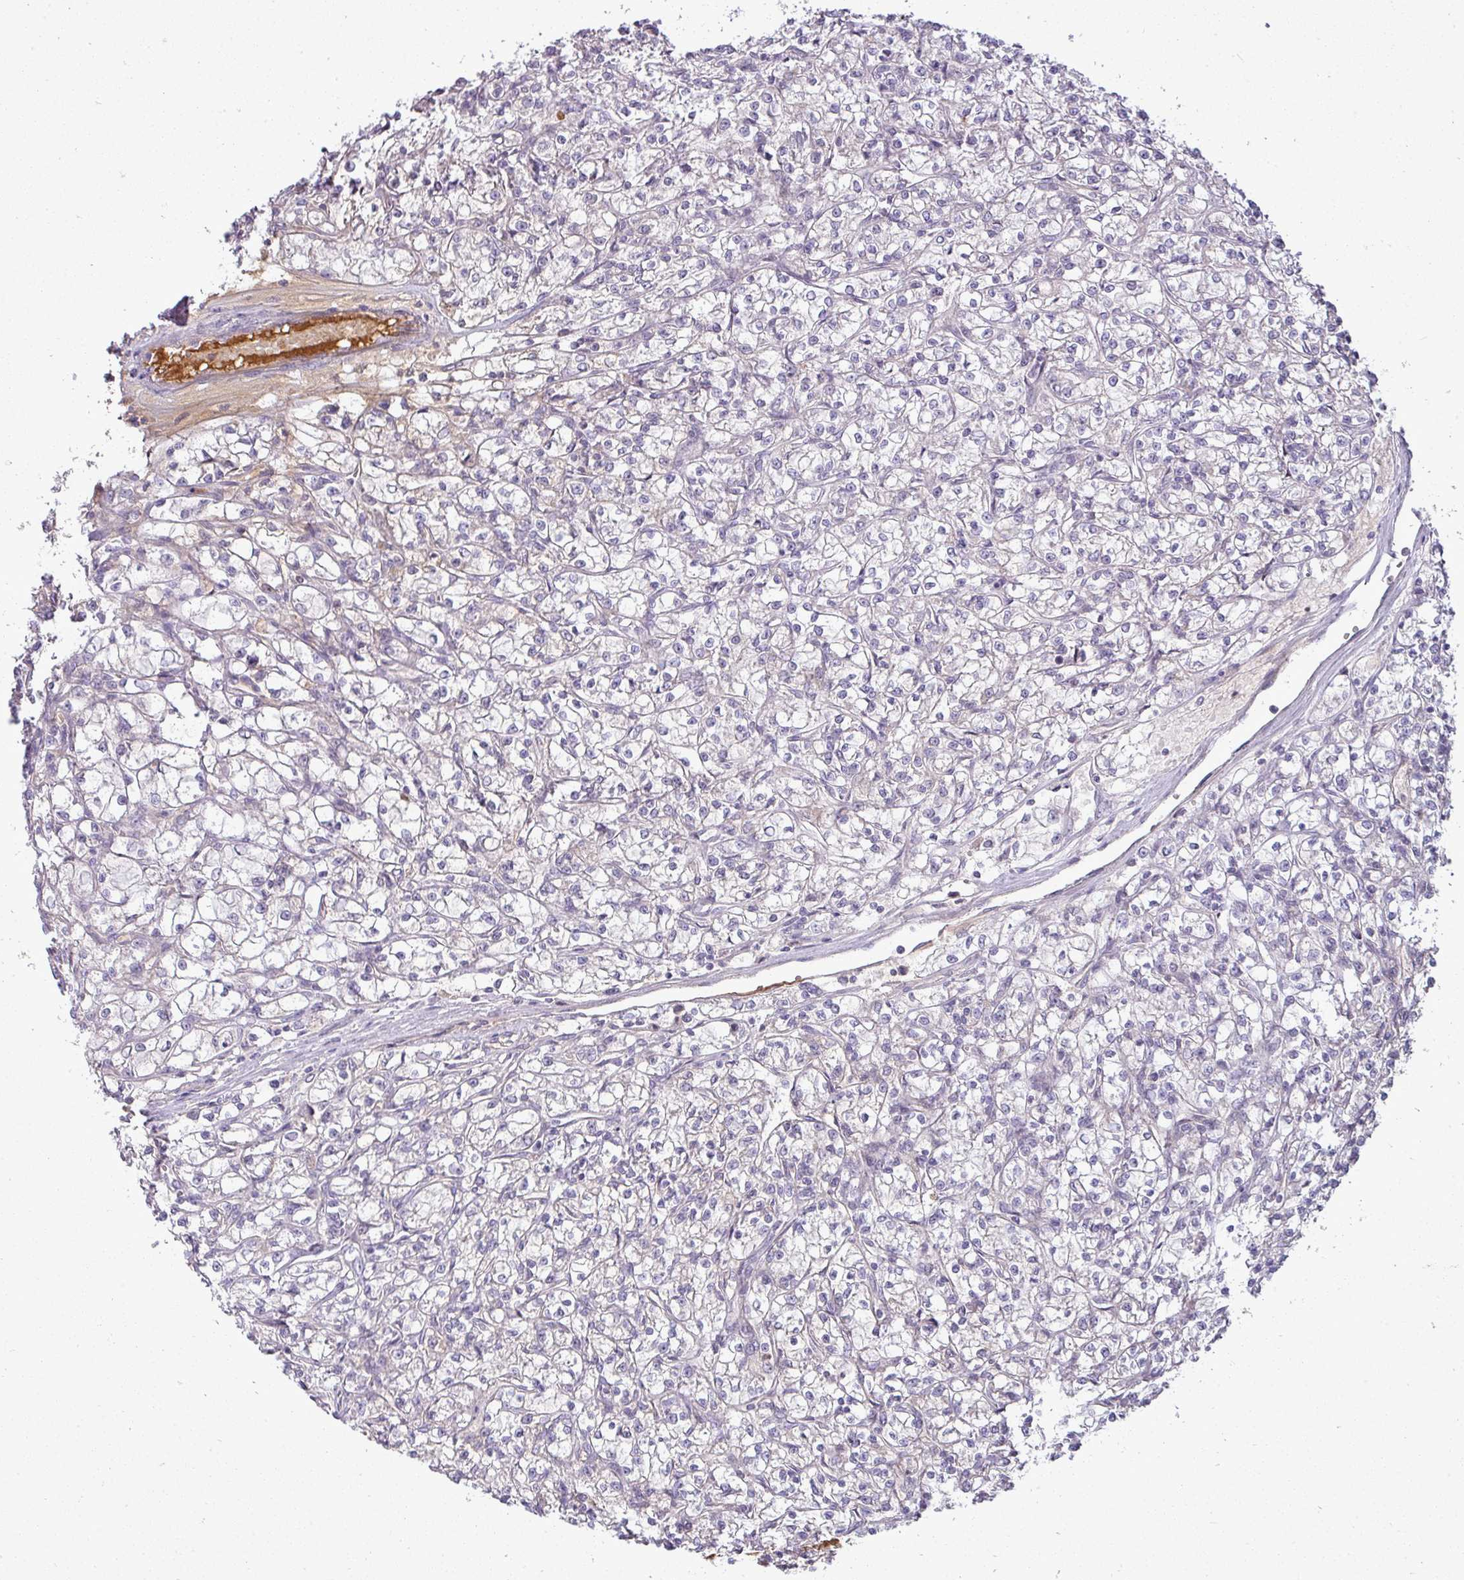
{"staining": {"intensity": "negative", "quantity": "none", "location": "none"}, "tissue": "renal cancer", "cell_type": "Tumor cells", "image_type": "cancer", "snomed": [{"axis": "morphology", "description": "Adenocarcinoma, NOS"}, {"axis": "topography", "description": "Kidney"}], "caption": "This is an immunohistochemistry (IHC) image of renal adenocarcinoma. There is no expression in tumor cells.", "gene": "APOM", "patient": {"sex": "female", "age": 59}}